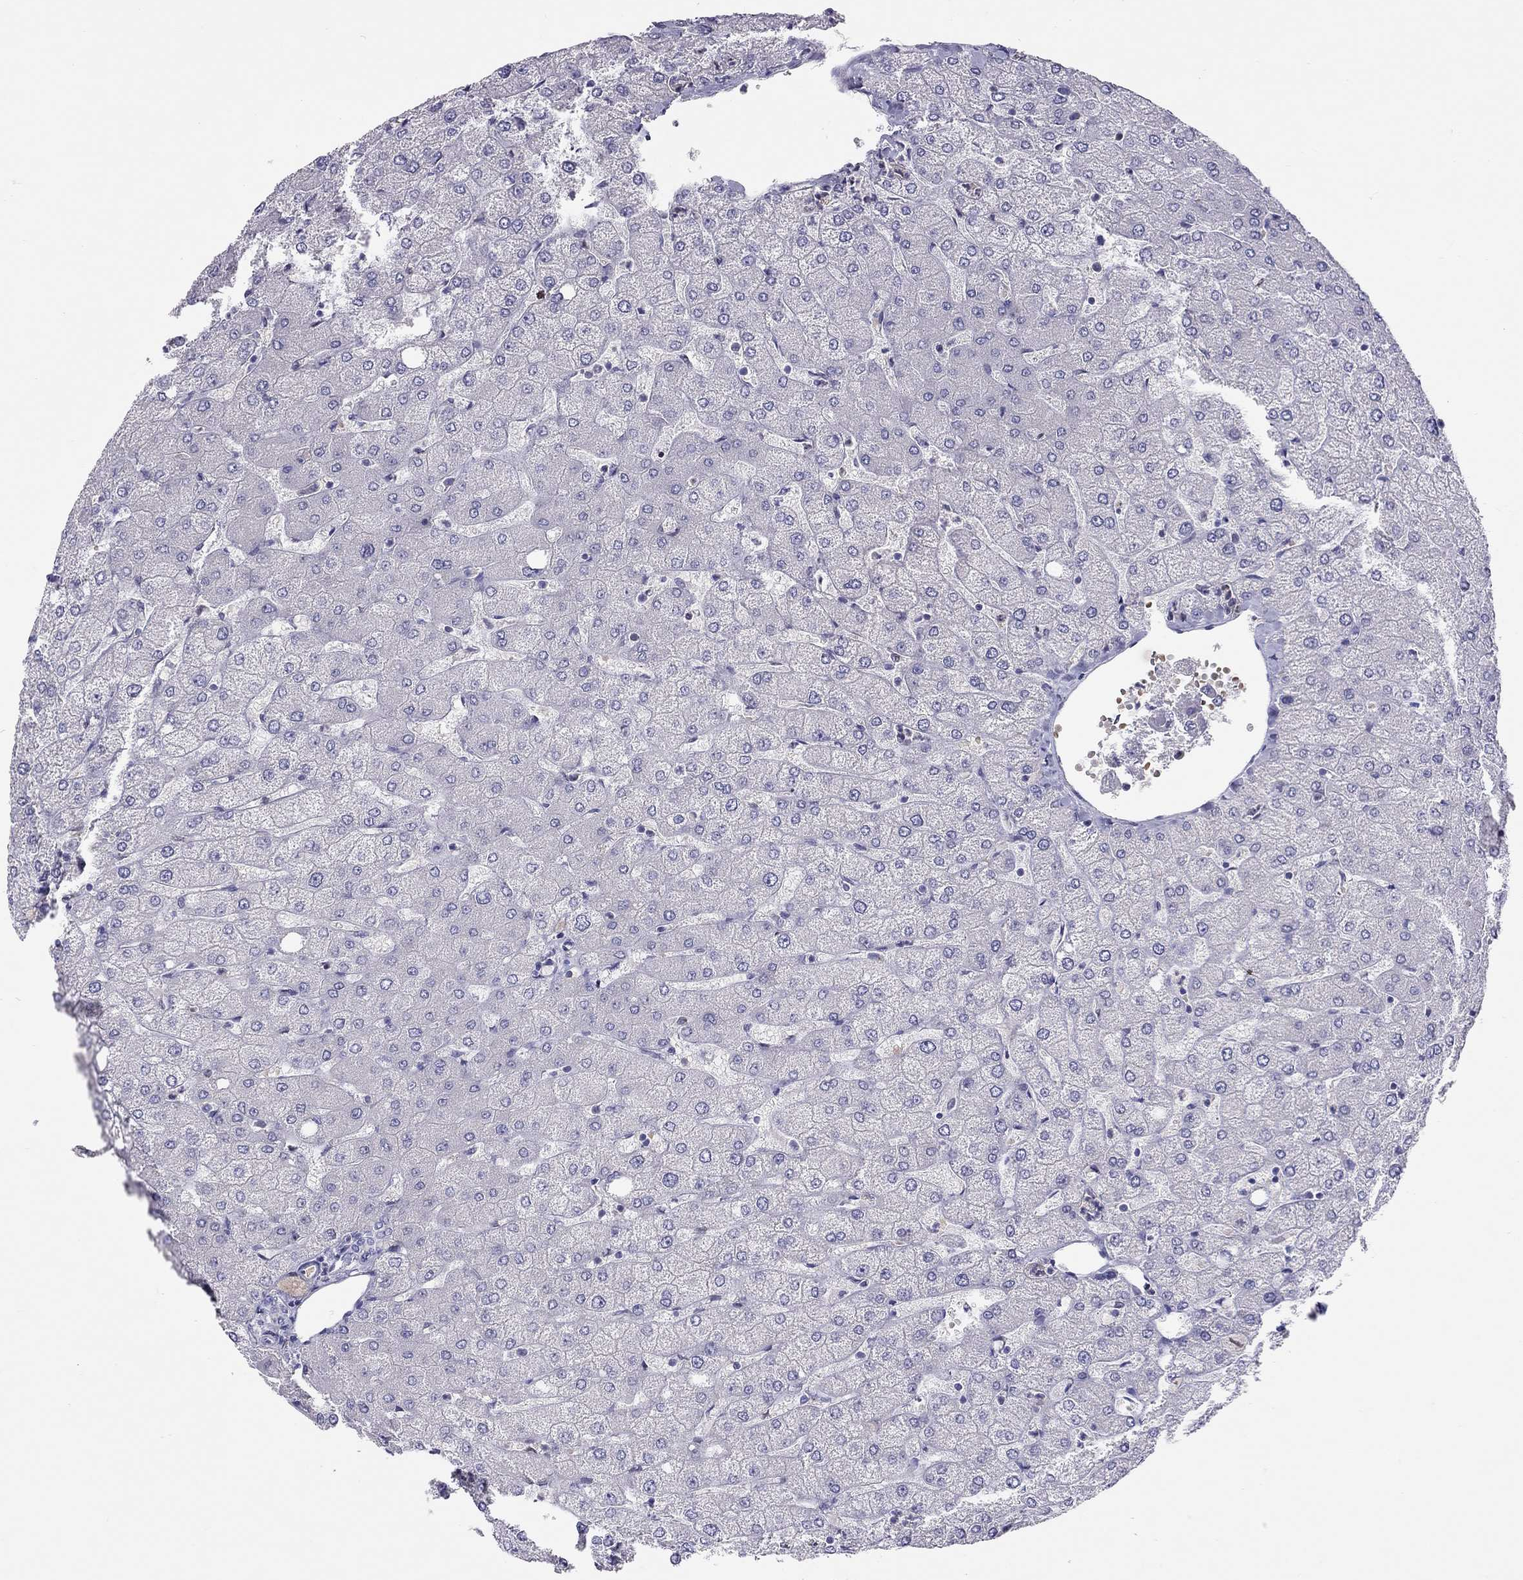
{"staining": {"intensity": "negative", "quantity": "none", "location": "none"}, "tissue": "liver", "cell_type": "Cholangiocytes", "image_type": "normal", "snomed": [{"axis": "morphology", "description": "Normal tissue, NOS"}, {"axis": "topography", "description": "Liver"}], "caption": "The photomicrograph exhibits no significant expression in cholangiocytes of liver. (Immunohistochemistry, brightfield microscopy, high magnification).", "gene": "FRMD1", "patient": {"sex": "female", "age": 54}}